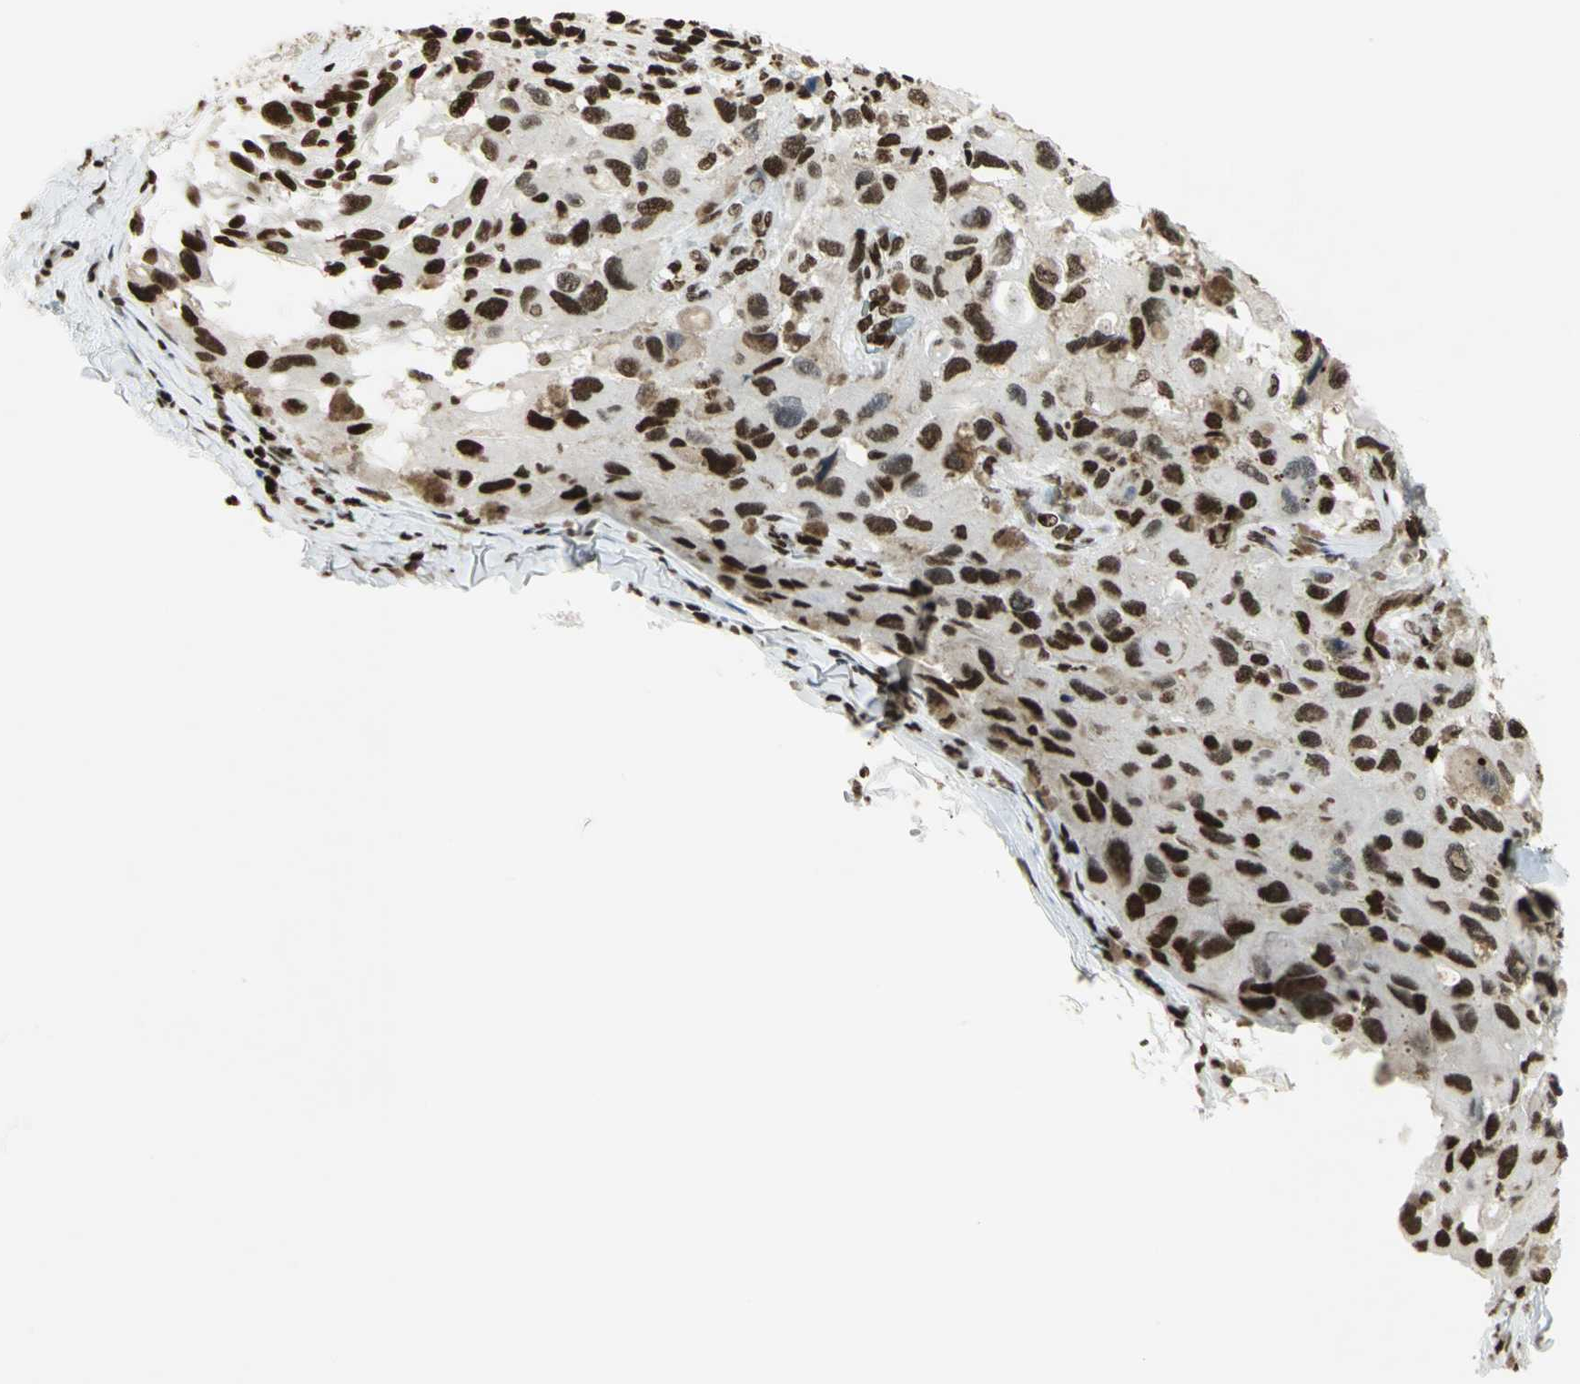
{"staining": {"intensity": "strong", "quantity": ">75%", "location": "nuclear"}, "tissue": "melanoma", "cell_type": "Tumor cells", "image_type": "cancer", "snomed": [{"axis": "morphology", "description": "Malignant melanoma, NOS"}, {"axis": "topography", "description": "Skin"}], "caption": "This is a histology image of IHC staining of malignant melanoma, which shows strong positivity in the nuclear of tumor cells.", "gene": "HMGB1", "patient": {"sex": "female", "age": 73}}